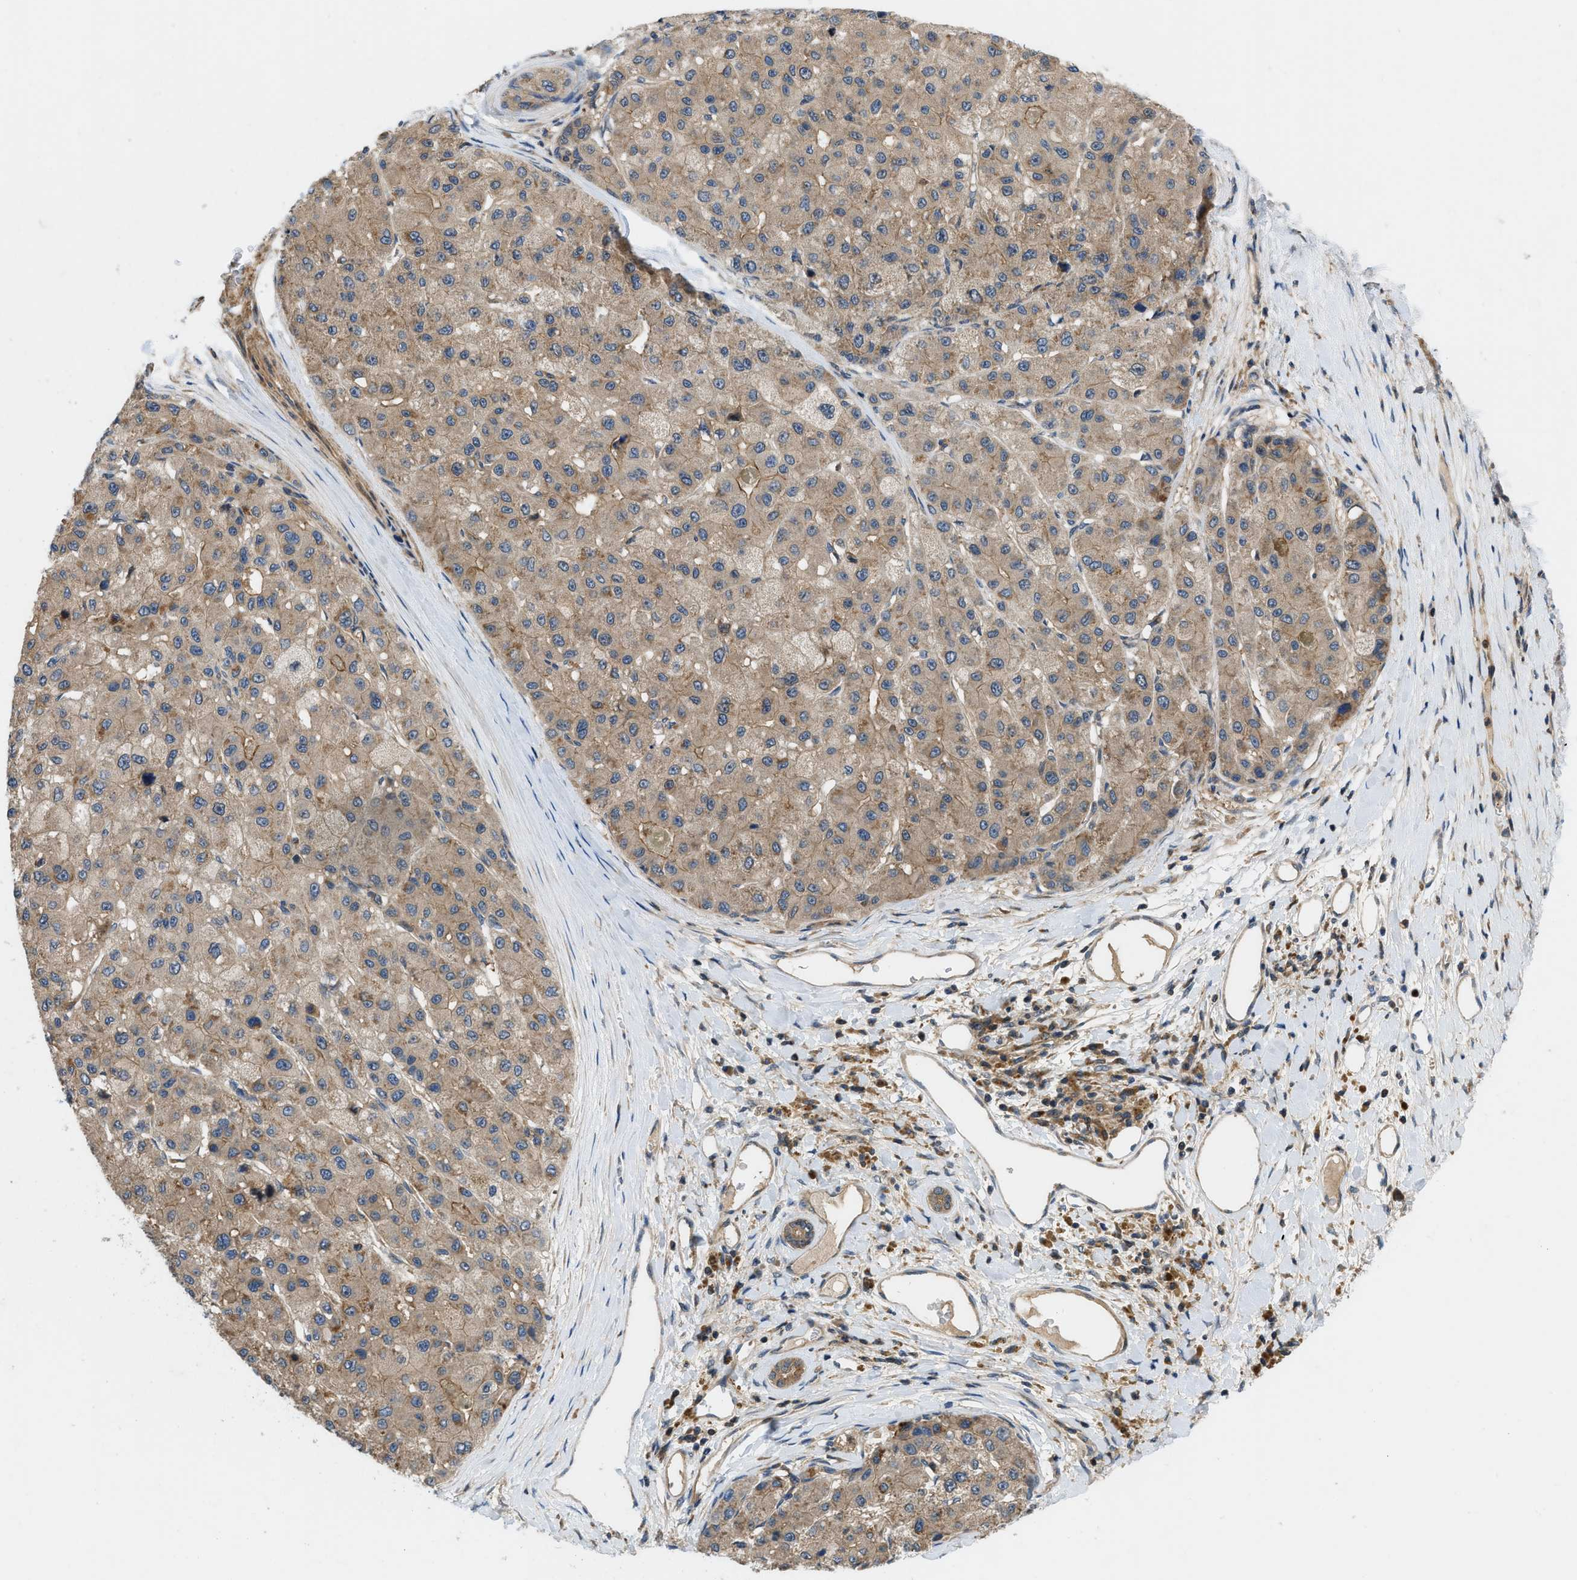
{"staining": {"intensity": "weak", "quantity": ">75%", "location": "cytoplasmic/membranous"}, "tissue": "liver cancer", "cell_type": "Tumor cells", "image_type": "cancer", "snomed": [{"axis": "morphology", "description": "Carcinoma, Hepatocellular, NOS"}, {"axis": "topography", "description": "Liver"}], "caption": "Human hepatocellular carcinoma (liver) stained with a protein marker shows weak staining in tumor cells.", "gene": "GPR31", "patient": {"sex": "male", "age": 80}}